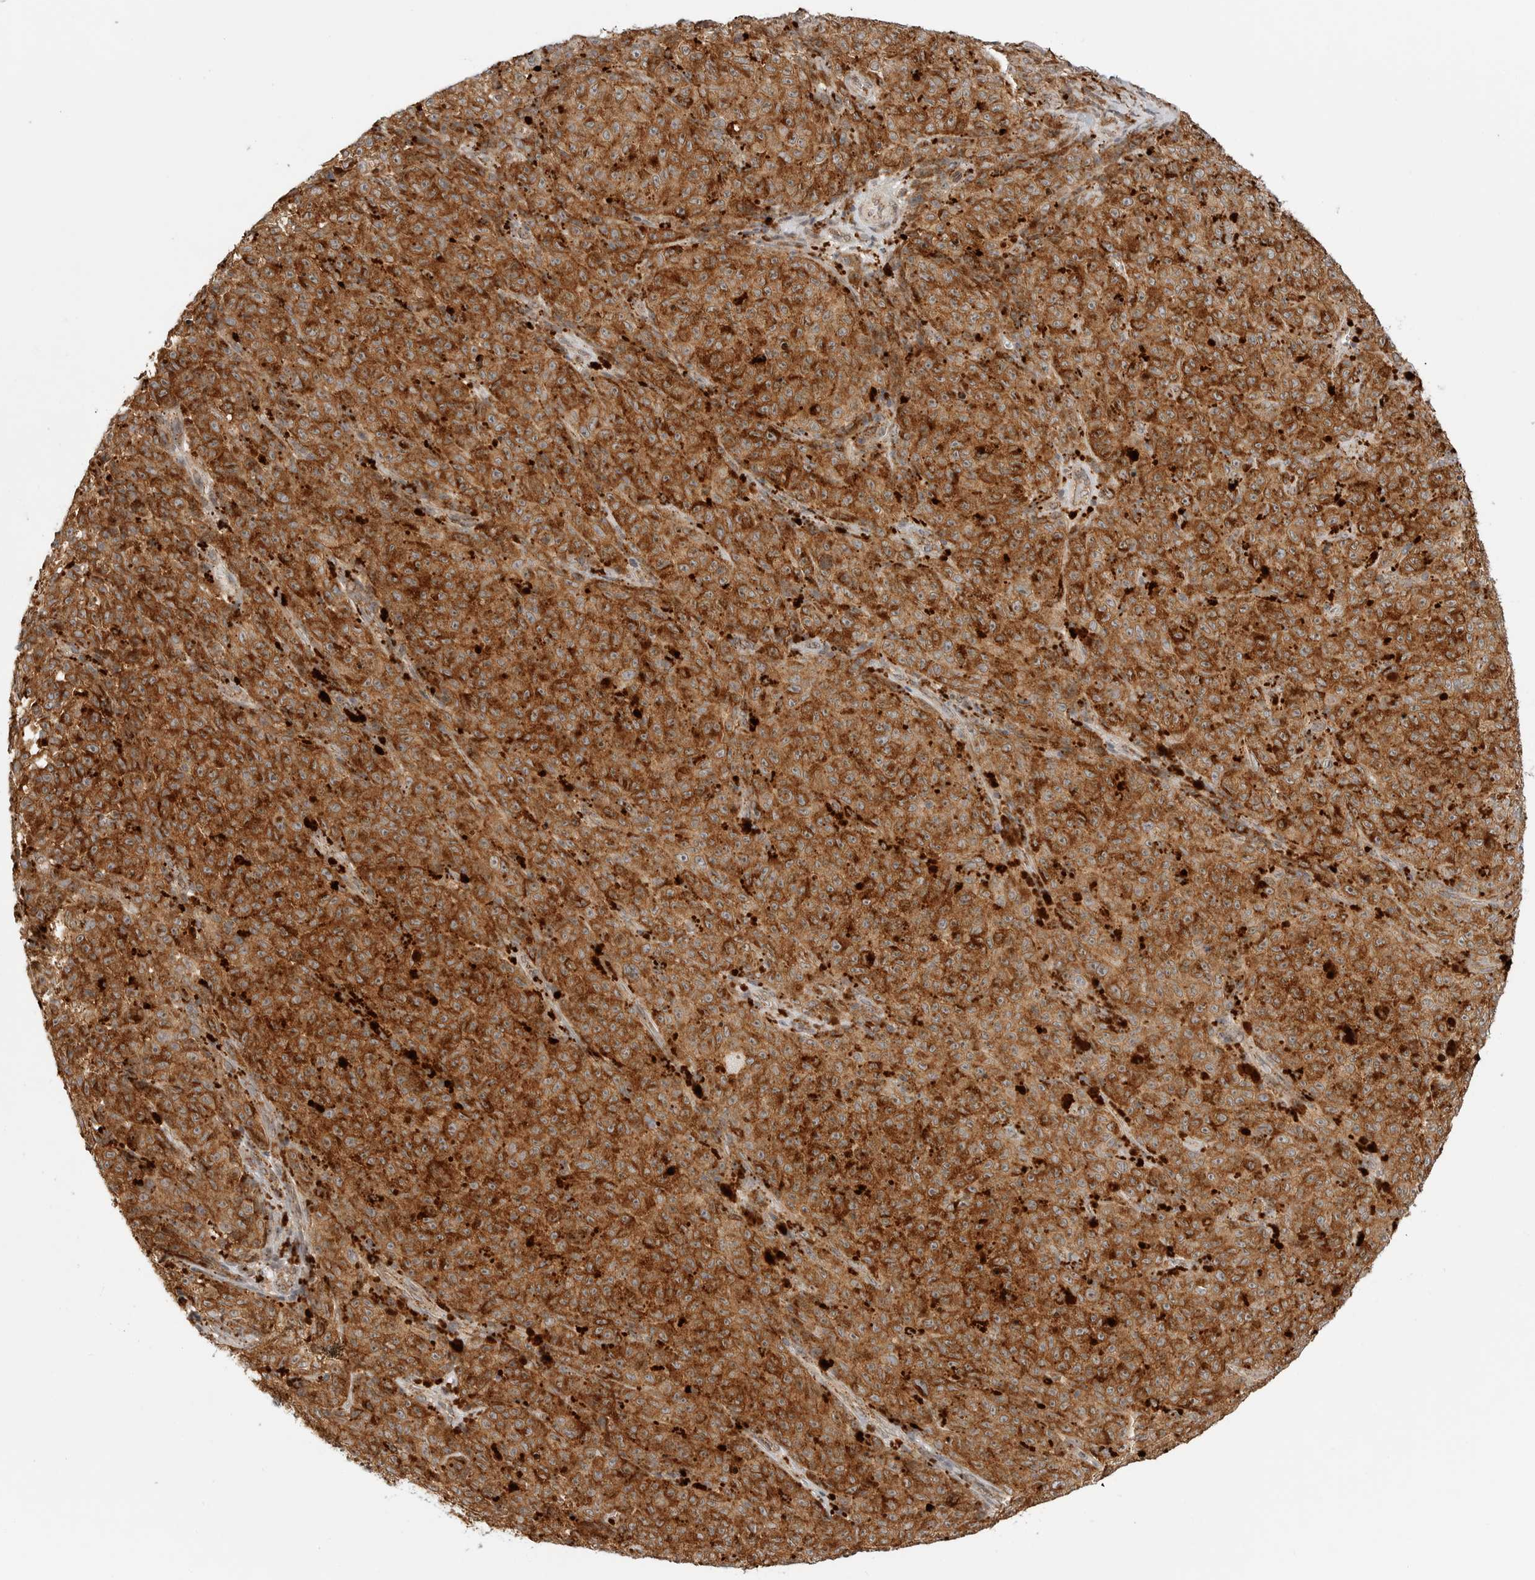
{"staining": {"intensity": "strong", "quantity": ">75%", "location": "cytoplasmic/membranous"}, "tissue": "melanoma", "cell_type": "Tumor cells", "image_type": "cancer", "snomed": [{"axis": "morphology", "description": "Malignant melanoma, NOS"}, {"axis": "topography", "description": "Skin"}], "caption": "Immunohistochemical staining of malignant melanoma displays high levels of strong cytoplasmic/membranous positivity in approximately >75% of tumor cells.", "gene": "IDUA", "patient": {"sex": "female", "age": 82}}